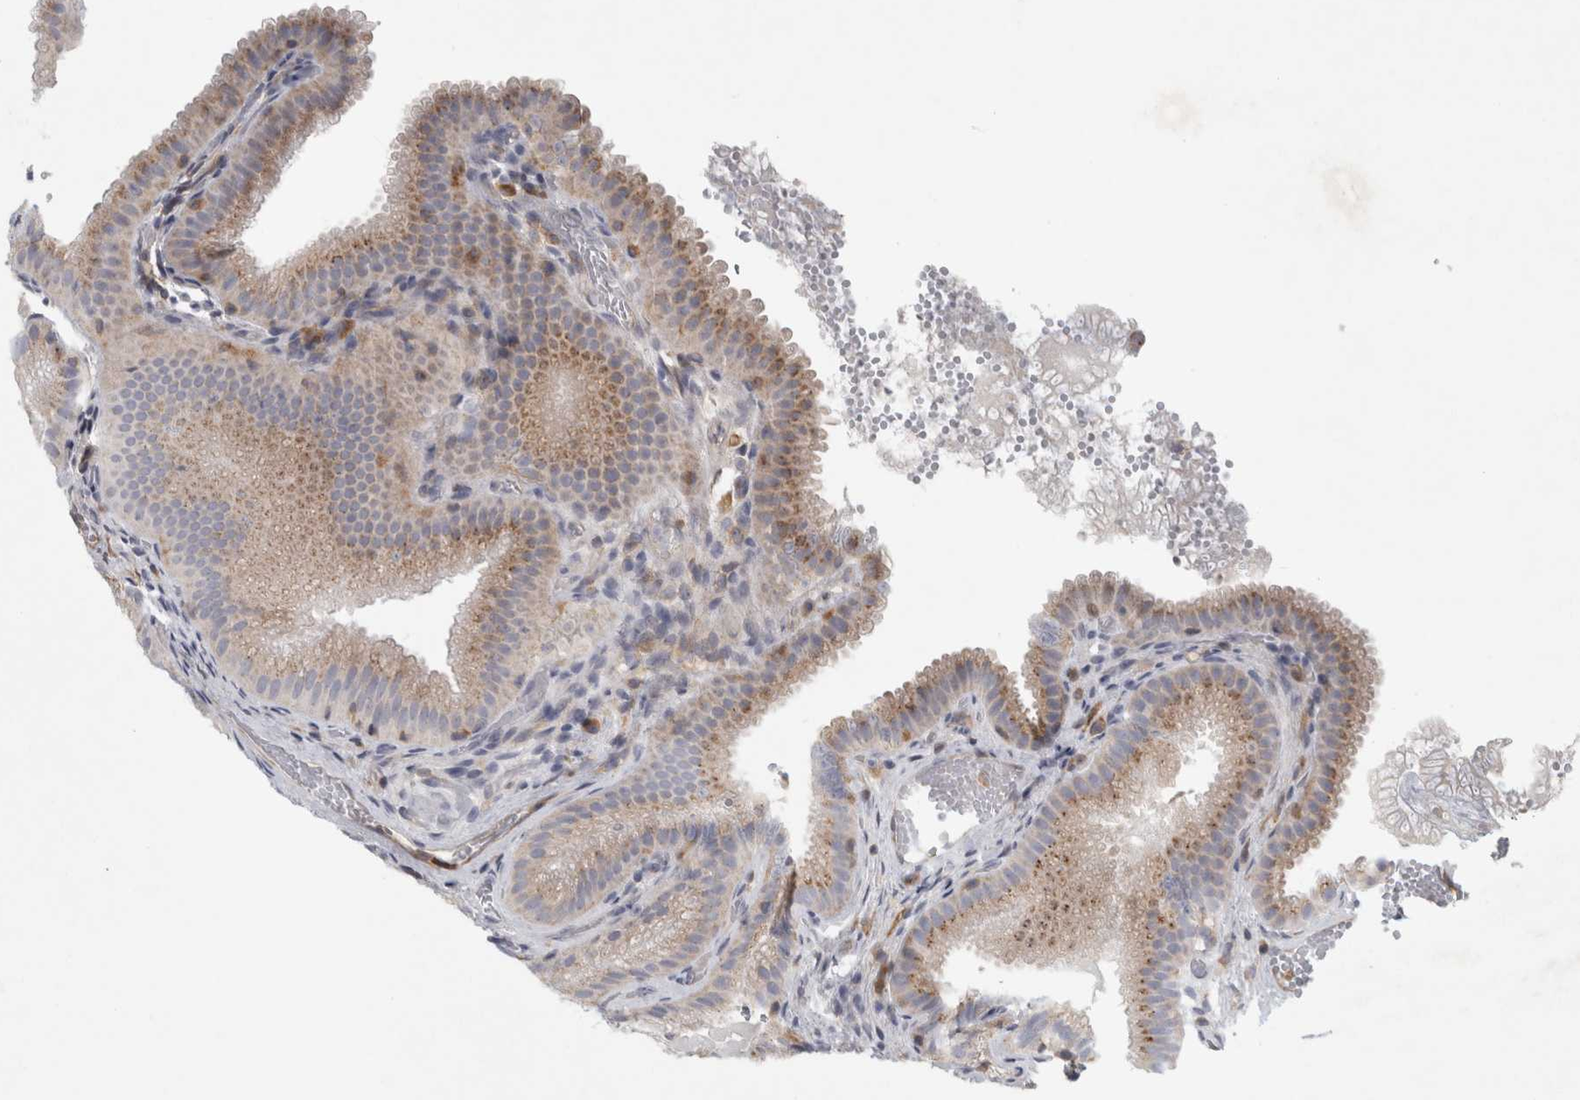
{"staining": {"intensity": "weak", "quantity": ">75%", "location": "cytoplasmic/membranous"}, "tissue": "gallbladder", "cell_type": "Glandular cells", "image_type": "normal", "snomed": [{"axis": "morphology", "description": "Normal tissue, NOS"}, {"axis": "topography", "description": "Gallbladder"}], "caption": "The immunohistochemical stain labels weak cytoplasmic/membranous expression in glandular cells of unremarkable gallbladder.", "gene": "PEX6", "patient": {"sex": "female", "age": 30}}